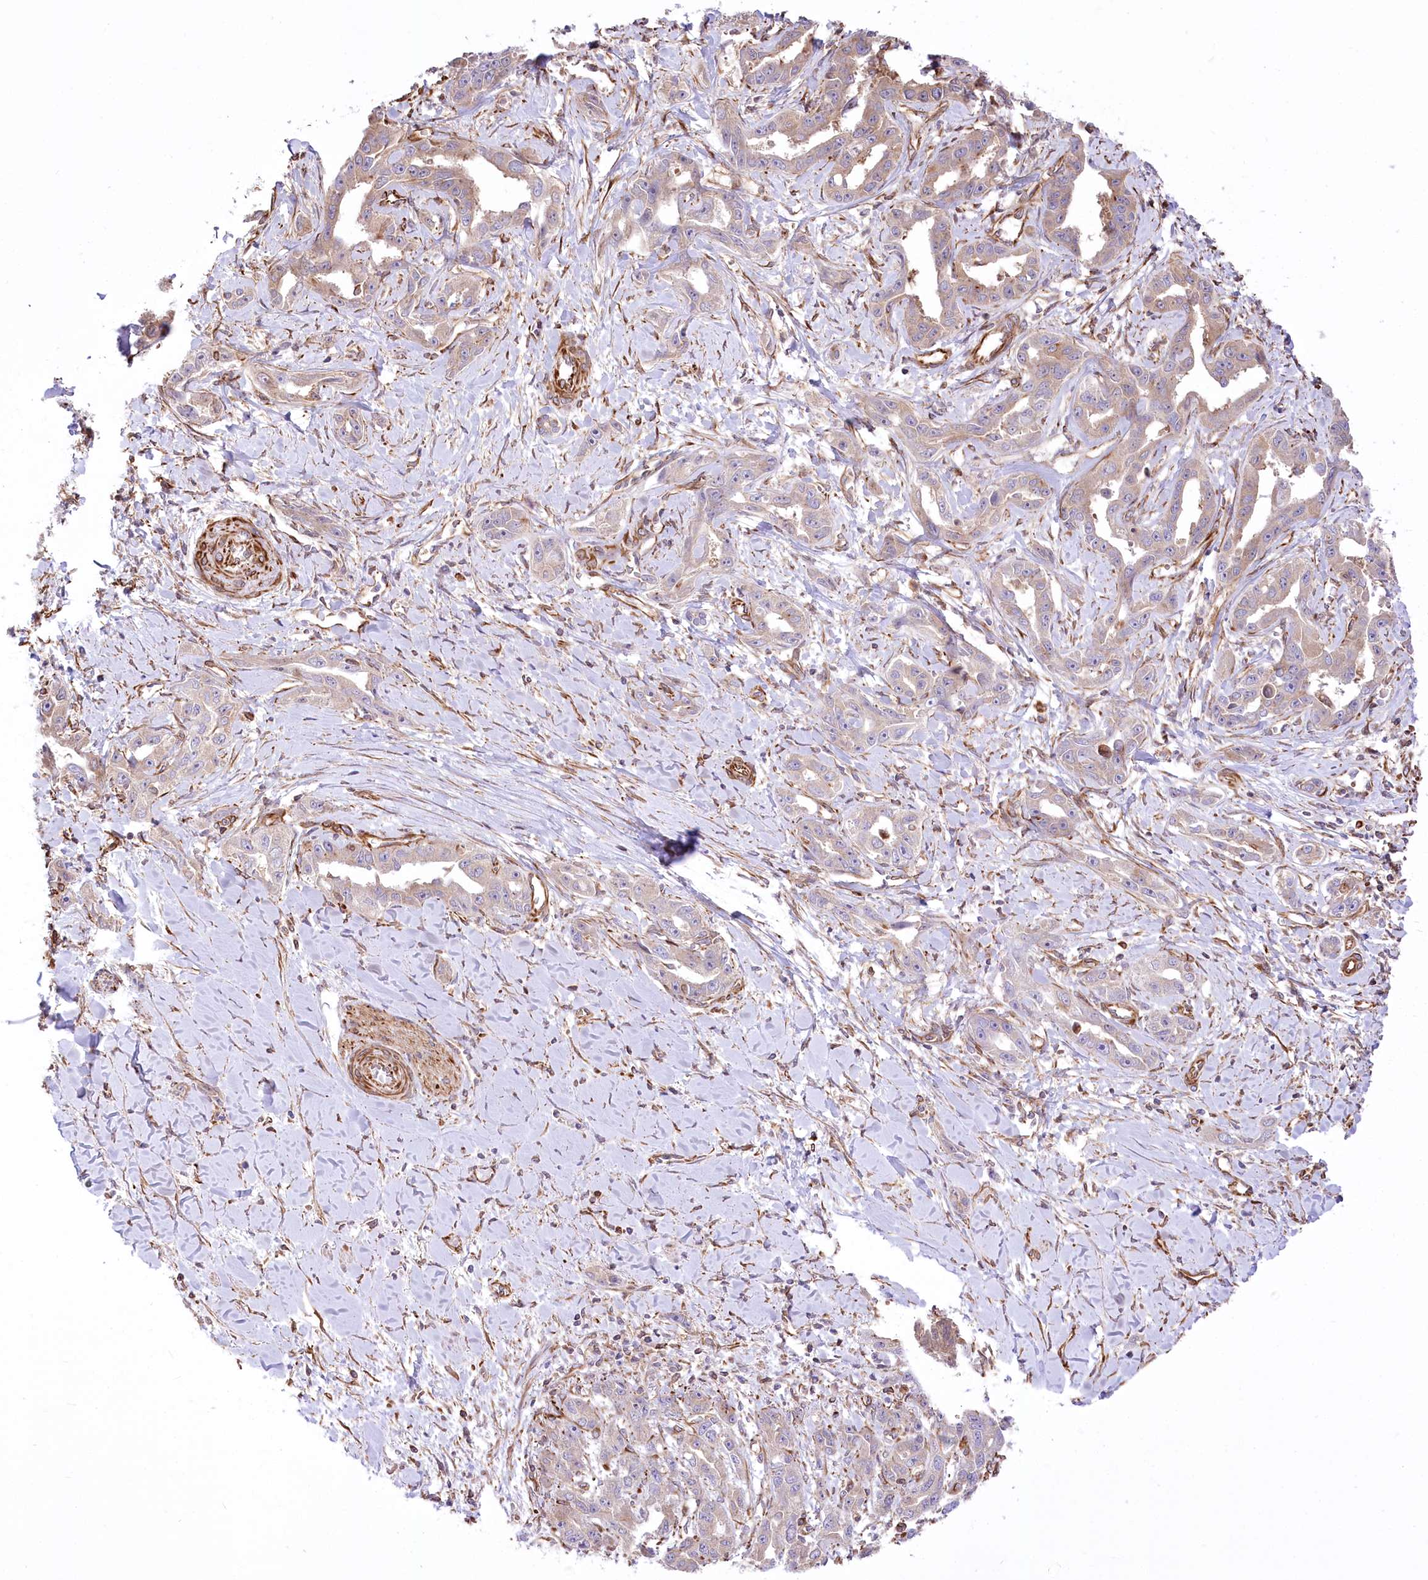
{"staining": {"intensity": "weak", "quantity": "25%-75%", "location": "cytoplasmic/membranous"}, "tissue": "liver cancer", "cell_type": "Tumor cells", "image_type": "cancer", "snomed": [{"axis": "morphology", "description": "Cholangiocarcinoma"}, {"axis": "topography", "description": "Liver"}], "caption": "A brown stain labels weak cytoplasmic/membranous positivity of a protein in human liver cancer (cholangiocarcinoma) tumor cells.", "gene": "TTC1", "patient": {"sex": "male", "age": 59}}